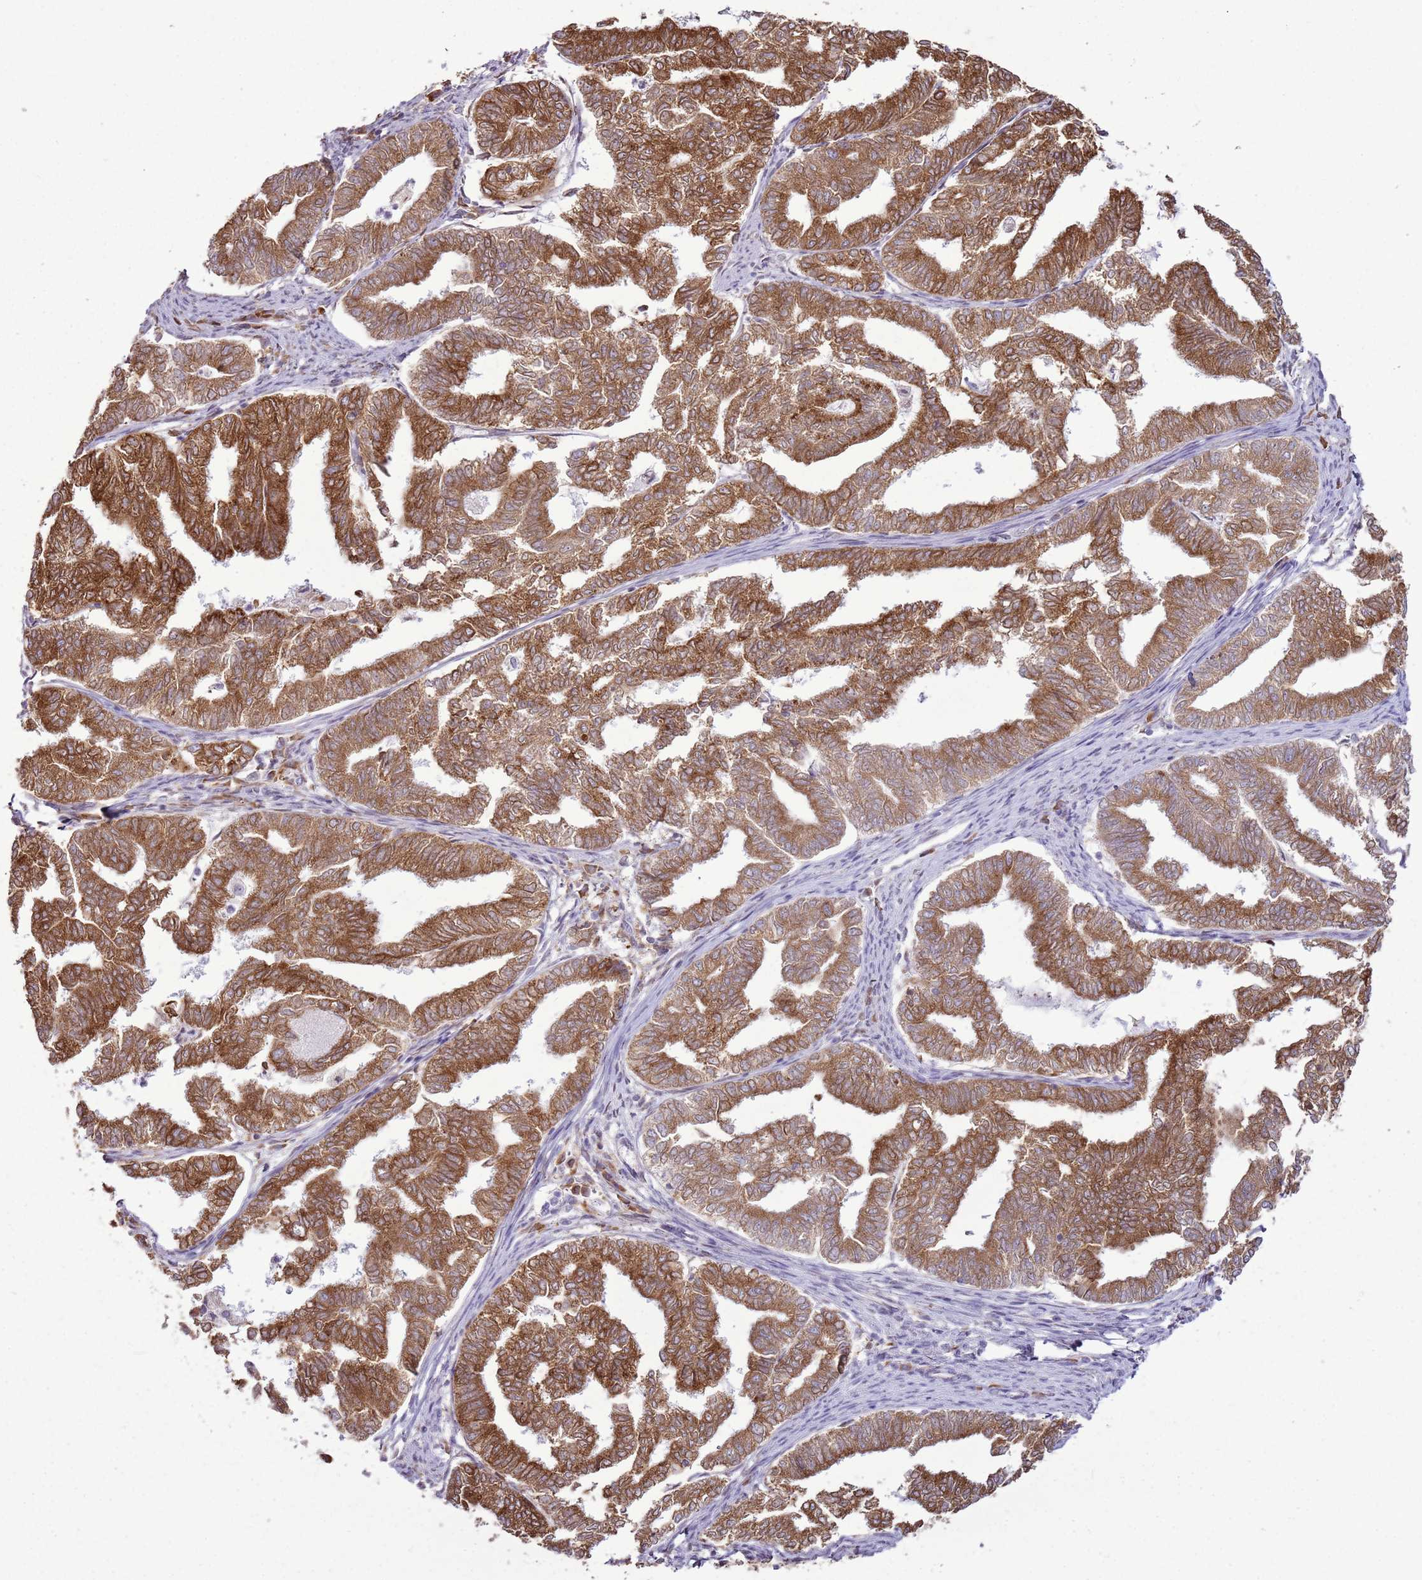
{"staining": {"intensity": "strong", "quantity": ">75%", "location": "cytoplasmic/membranous"}, "tissue": "endometrial cancer", "cell_type": "Tumor cells", "image_type": "cancer", "snomed": [{"axis": "morphology", "description": "Adenocarcinoma, NOS"}, {"axis": "topography", "description": "Endometrium"}], "caption": "Tumor cells show high levels of strong cytoplasmic/membranous expression in approximately >75% of cells in endometrial cancer (adenocarcinoma).", "gene": "TMED10", "patient": {"sex": "female", "age": 79}}